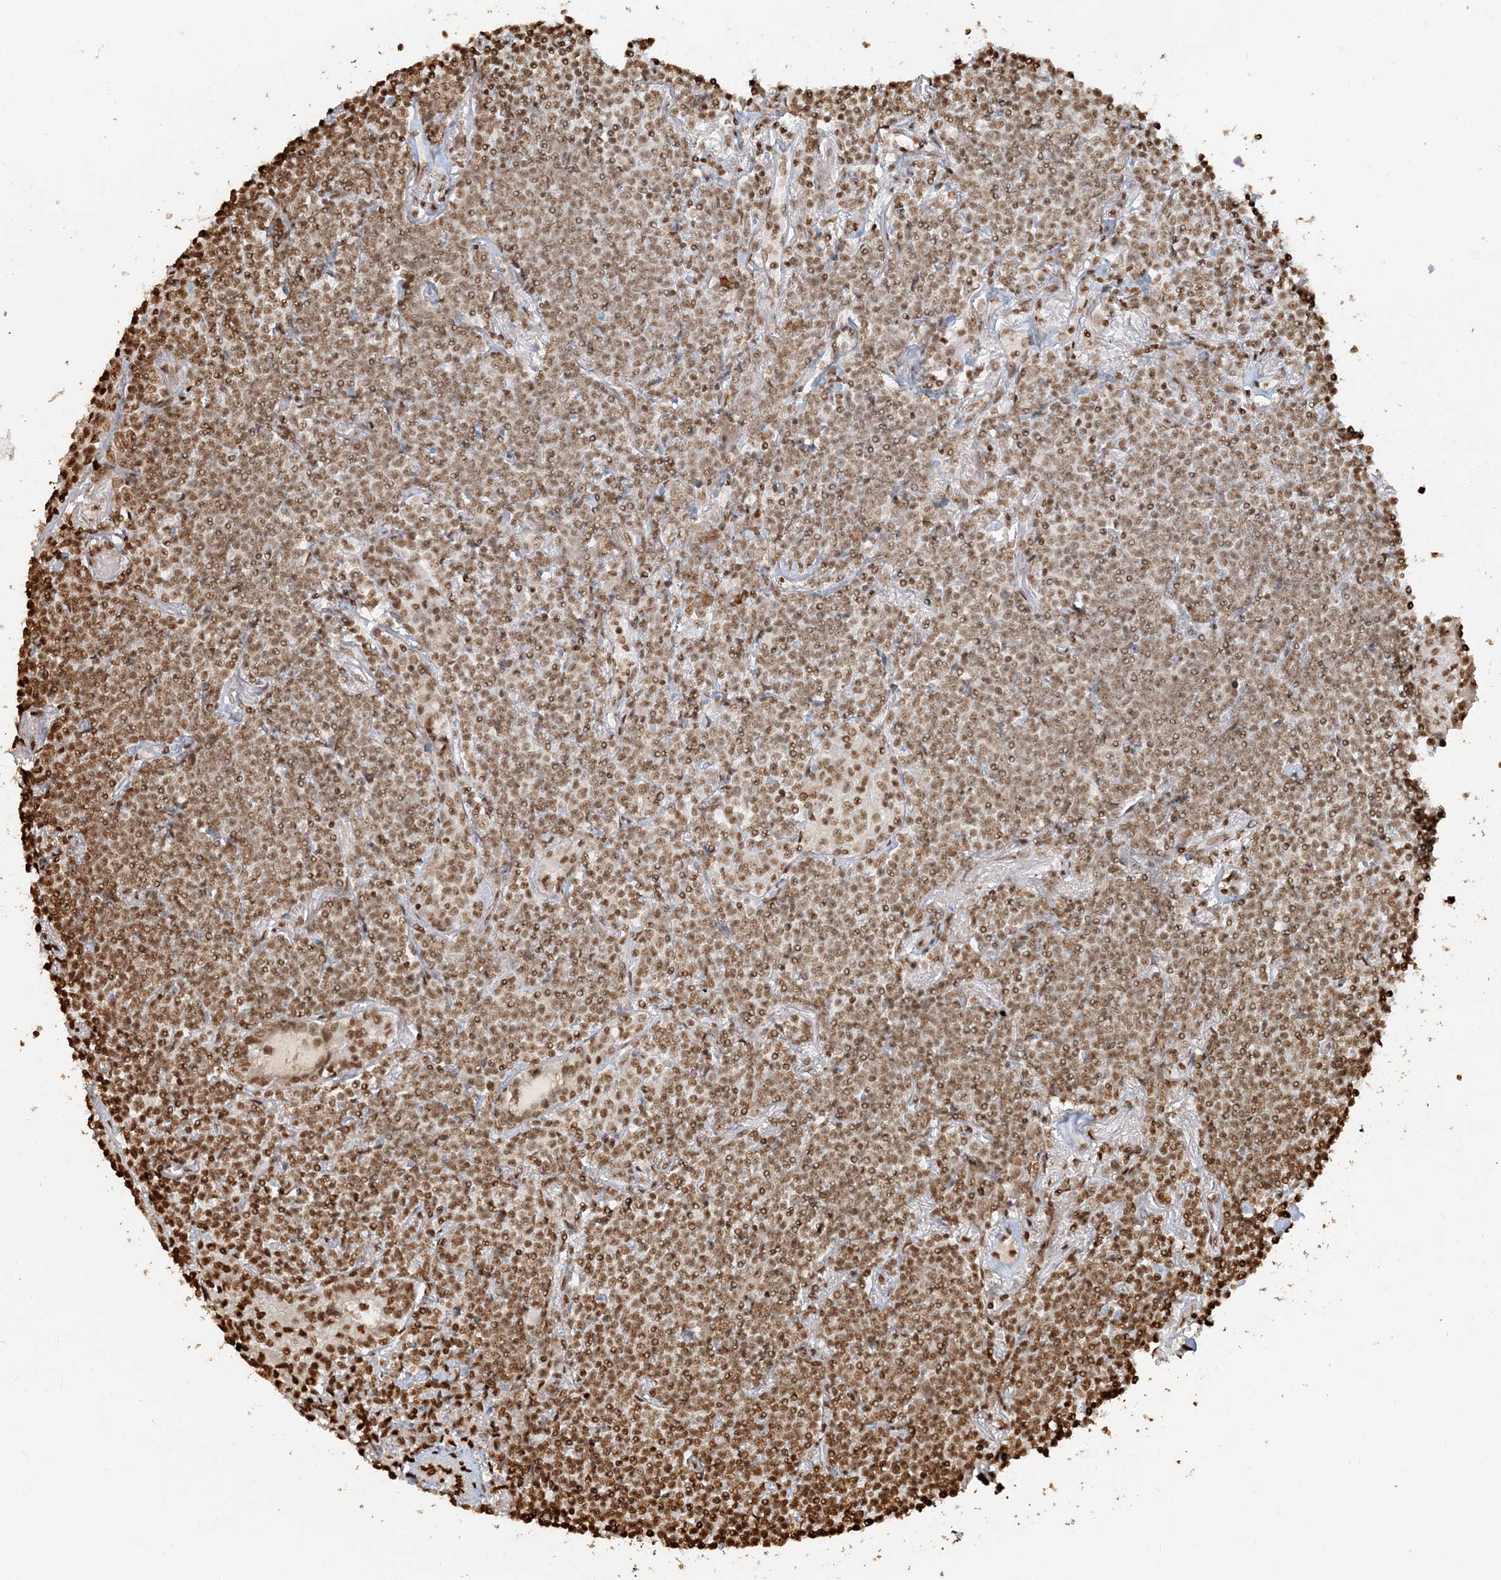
{"staining": {"intensity": "moderate", "quantity": ">75%", "location": "nuclear"}, "tissue": "lymphoma", "cell_type": "Tumor cells", "image_type": "cancer", "snomed": [{"axis": "morphology", "description": "Malignant lymphoma, non-Hodgkin's type, Low grade"}, {"axis": "topography", "description": "Lung"}], "caption": "Immunohistochemical staining of malignant lymphoma, non-Hodgkin's type (low-grade) exhibits medium levels of moderate nuclear protein staining in approximately >75% of tumor cells.", "gene": "H3-3B", "patient": {"sex": "female", "age": 71}}